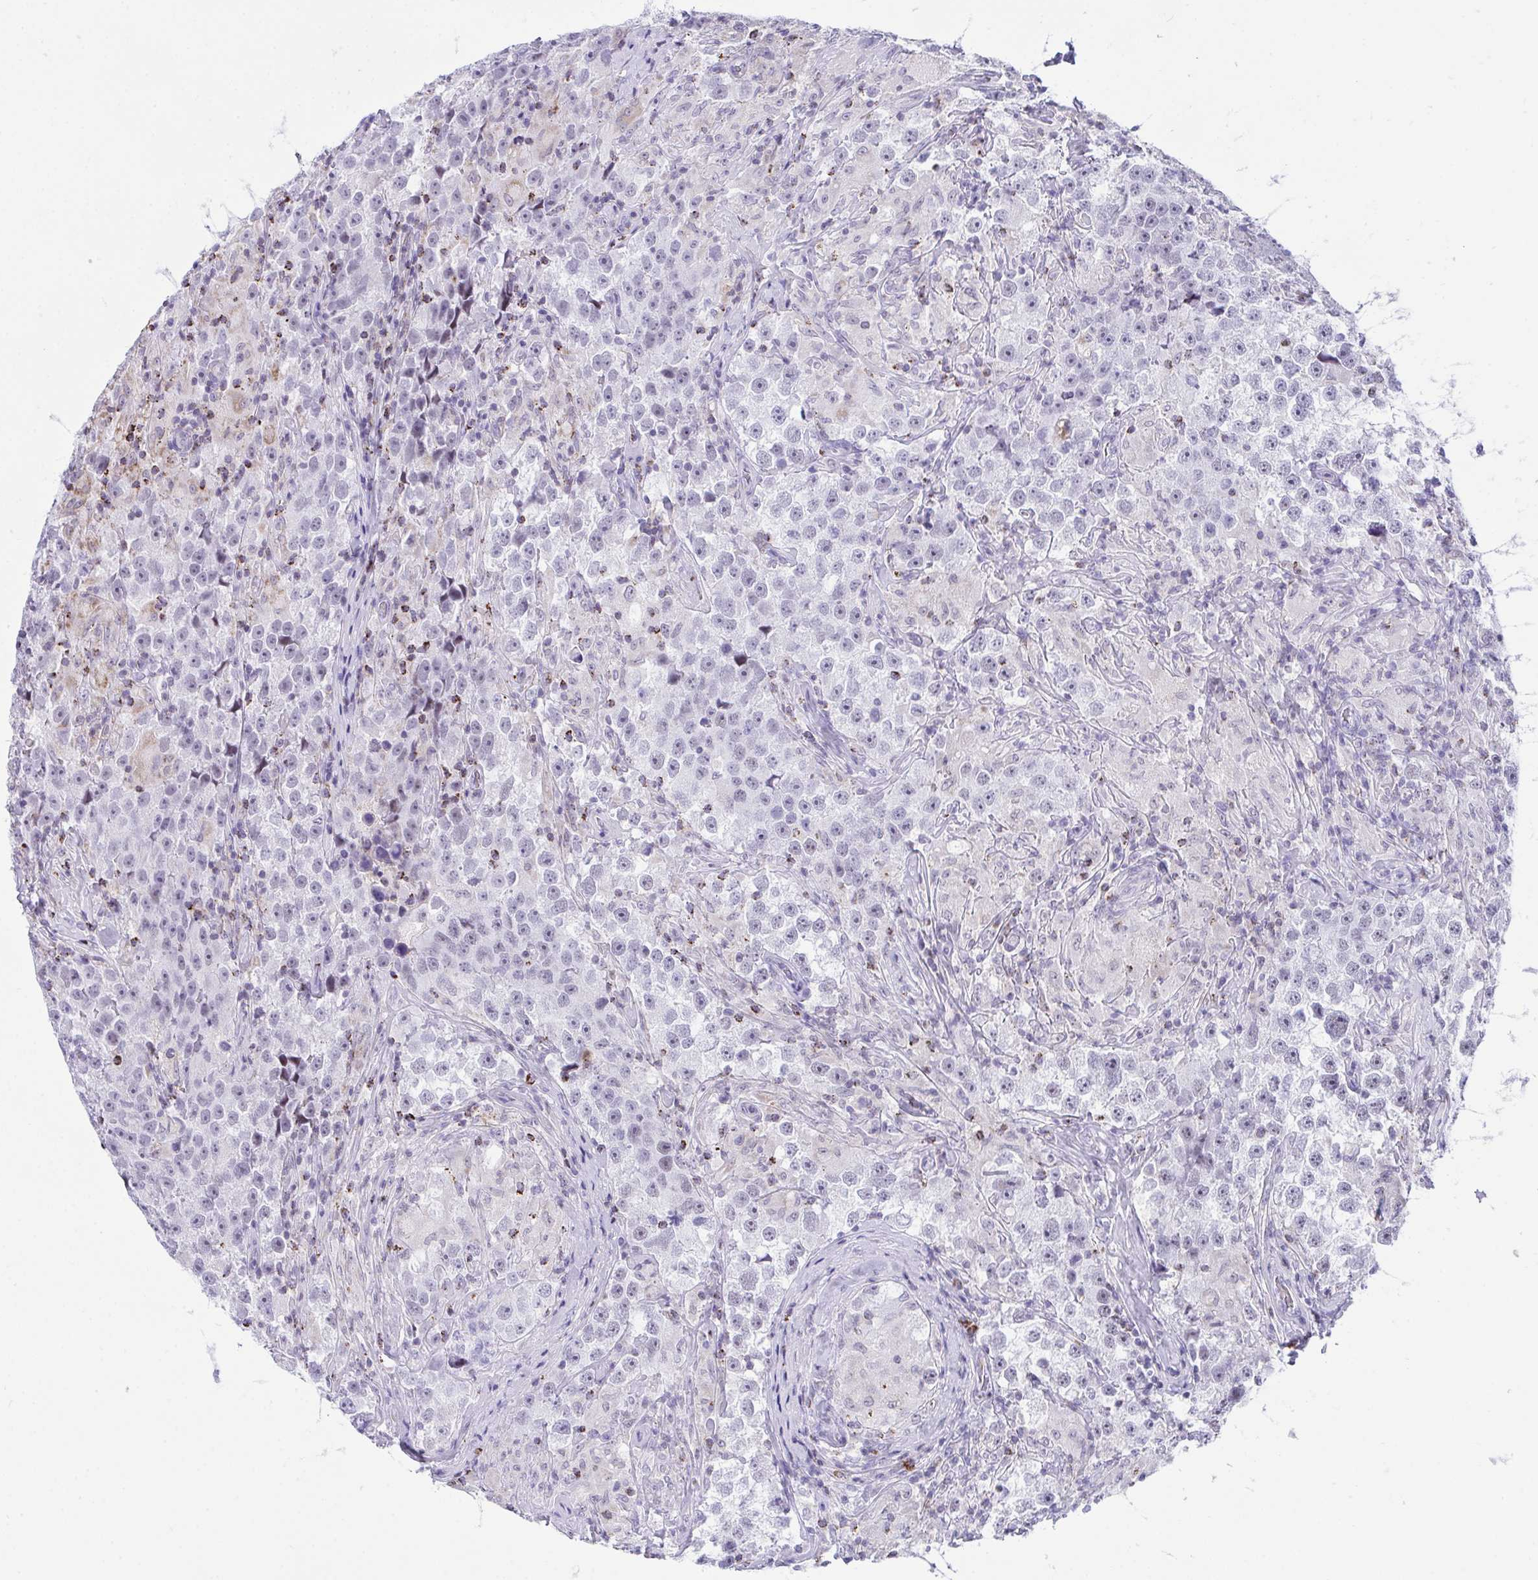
{"staining": {"intensity": "negative", "quantity": "none", "location": "none"}, "tissue": "testis cancer", "cell_type": "Tumor cells", "image_type": "cancer", "snomed": [{"axis": "morphology", "description": "Seminoma, NOS"}, {"axis": "topography", "description": "Testis"}], "caption": "IHC histopathology image of testis cancer (seminoma) stained for a protein (brown), which reveals no expression in tumor cells. Brightfield microscopy of IHC stained with DAB (3,3'-diaminobenzidine) (brown) and hematoxylin (blue), captured at high magnification.", "gene": "PLA2G12B", "patient": {"sex": "male", "age": 46}}